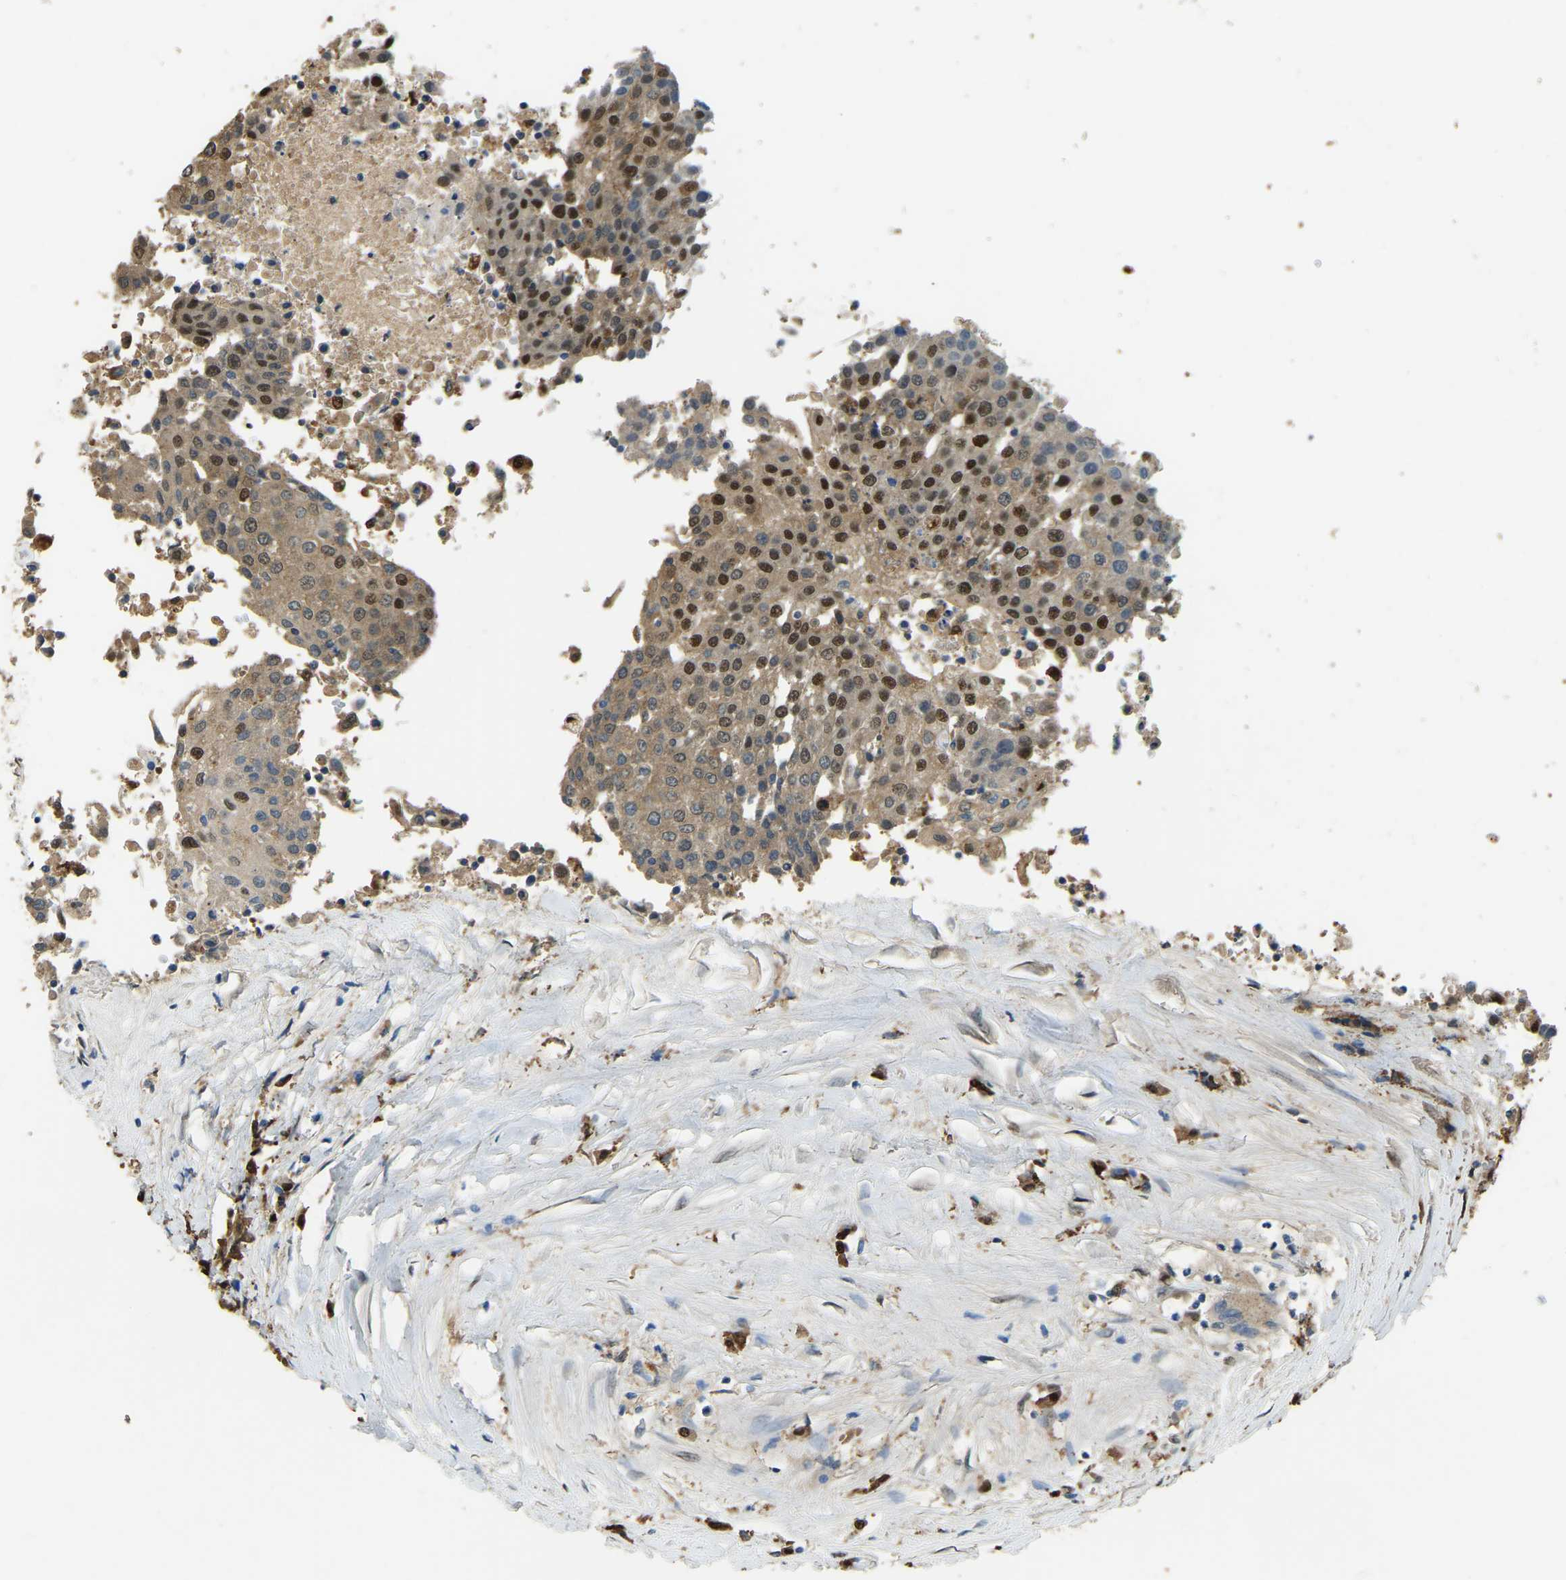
{"staining": {"intensity": "strong", "quantity": ">75%", "location": "cytoplasmic/membranous,nuclear"}, "tissue": "urothelial cancer", "cell_type": "Tumor cells", "image_type": "cancer", "snomed": [{"axis": "morphology", "description": "Urothelial carcinoma, High grade"}, {"axis": "topography", "description": "Urinary bladder"}], "caption": "Strong cytoplasmic/membranous and nuclear expression for a protein is seen in approximately >75% of tumor cells of high-grade urothelial carcinoma using immunohistochemistry (IHC).", "gene": "NANS", "patient": {"sex": "female", "age": 85}}